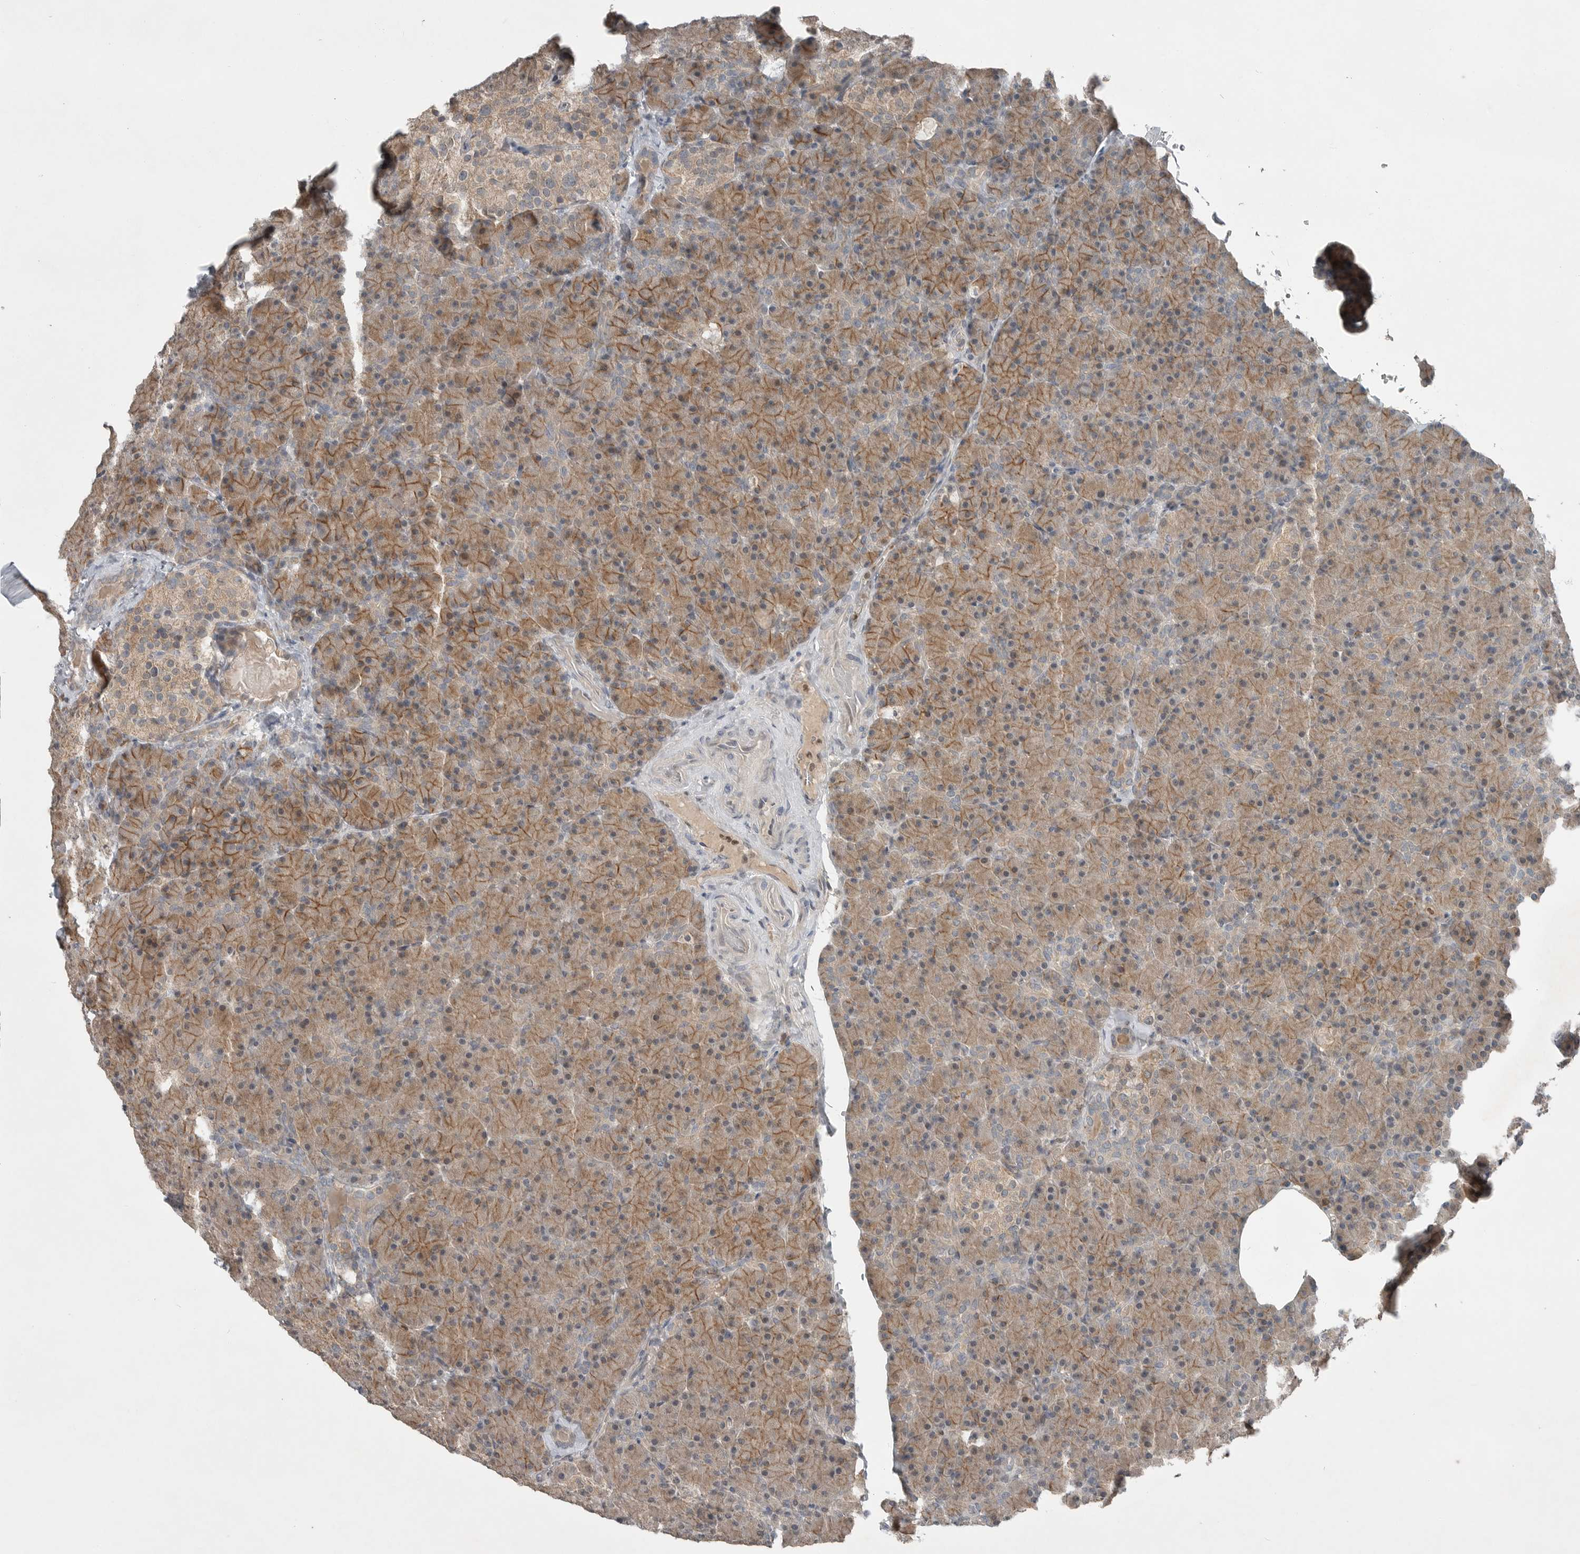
{"staining": {"intensity": "moderate", "quantity": ">75%", "location": "cytoplasmic/membranous"}, "tissue": "pancreas", "cell_type": "Exocrine glandular cells", "image_type": "normal", "snomed": [{"axis": "morphology", "description": "Normal tissue, NOS"}, {"axis": "topography", "description": "Pancreas"}], "caption": "The histopathology image shows immunohistochemical staining of unremarkable pancreas. There is moderate cytoplasmic/membranous staining is appreciated in about >75% of exocrine glandular cells.", "gene": "MFAP3L", "patient": {"sex": "female", "age": 43}}